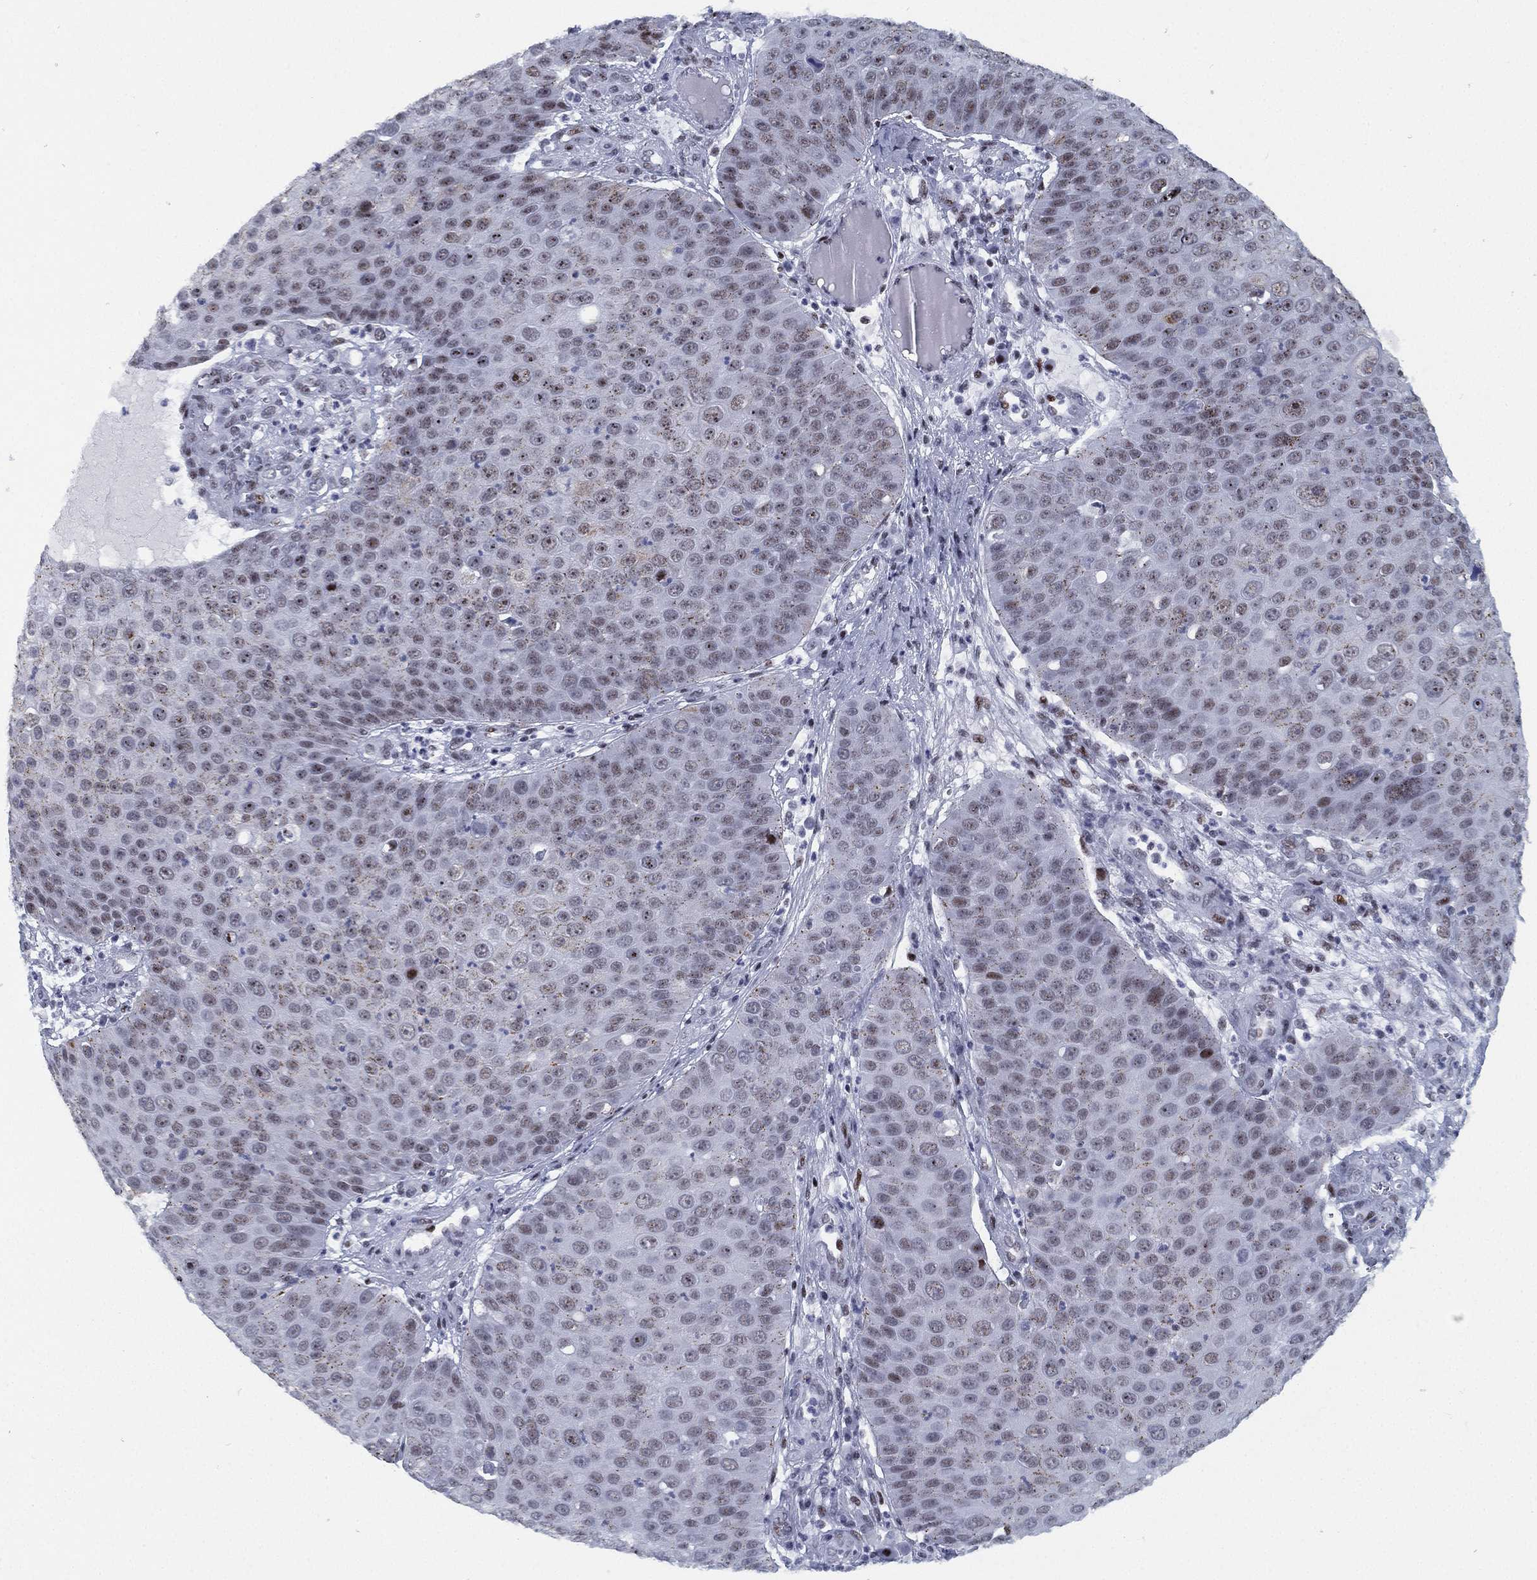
{"staining": {"intensity": "moderate", "quantity": "<25%", "location": "nuclear"}, "tissue": "skin cancer", "cell_type": "Tumor cells", "image_type": "cancer", "snomed": [{"axis": "morphology", "description": "Squamous cell carcinoma, NOS"}, {"axis": "topography", "description": "Skin"}], "caption": "Immunohistochemistry micrograph of human squamous cell carcinoma (skin) stained for a protein (brown), which displays low levels of moderate nuclear staining in approximately <25% of tumor cells.", "gene": "CYB561D2", "patient": {"sex": "male", "age": 71}}